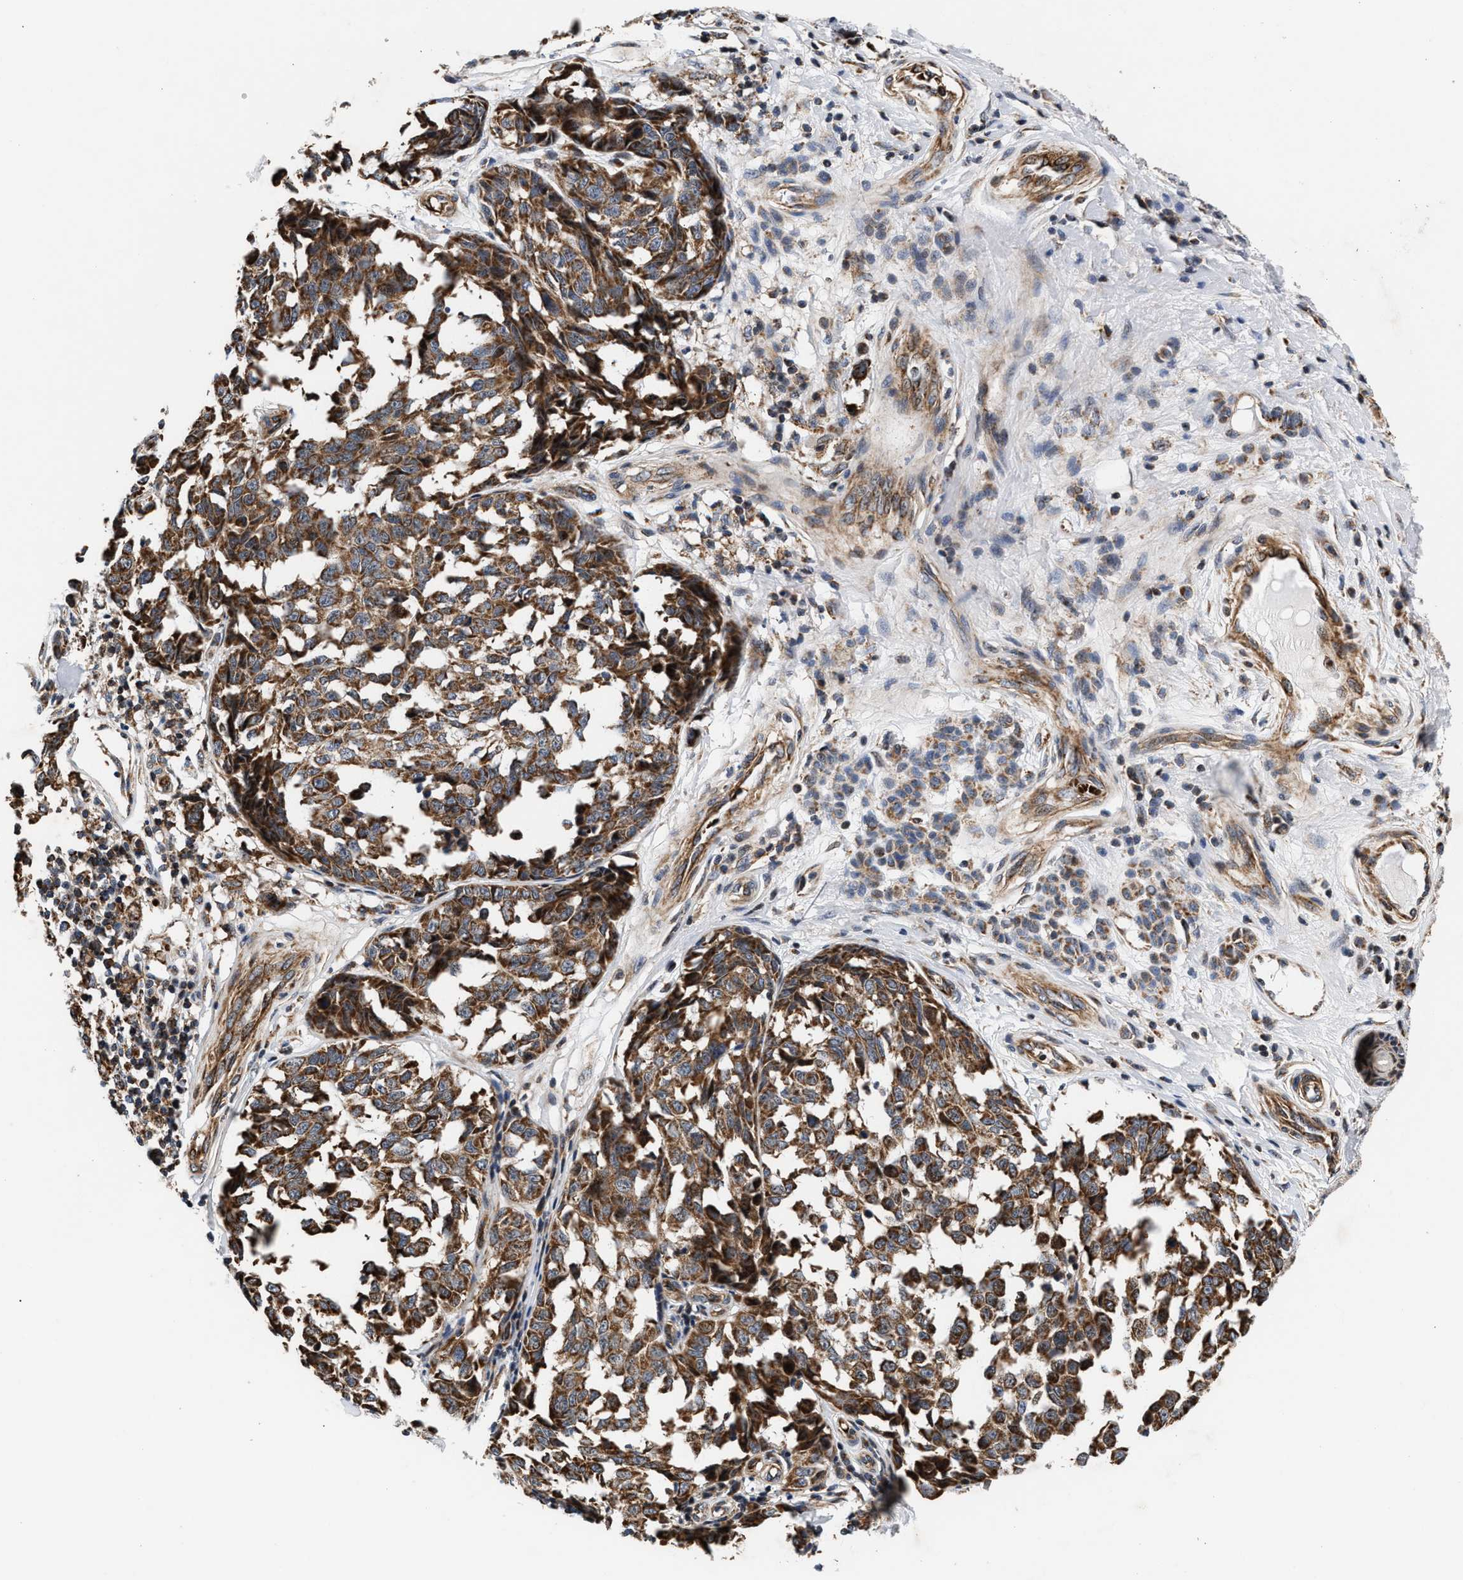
{"staining": {"intensity": "moderate", "quantity": ">75%", "location": "cytoplasmic/membranous"}, "tissue": "melanoma", "cell_type": "Tumor cells", "image_type": "cancer", "snomed": [{"axis": "morphology", "description": "Malignant melanoma, NOS"}, {"axis": "topography", "description": "Skin"}], "caption": "Protein expression analysis of human melanoma reveals moderate cytoplasmic/membranous staining in approximately >75% of tumor cells. (DAB (3,3'-diaminobenzidine) = brown stain, brightfield microscopy at high magnification).", "gene": "SGK1", "patient": {"sex": "female", "age": 64}}